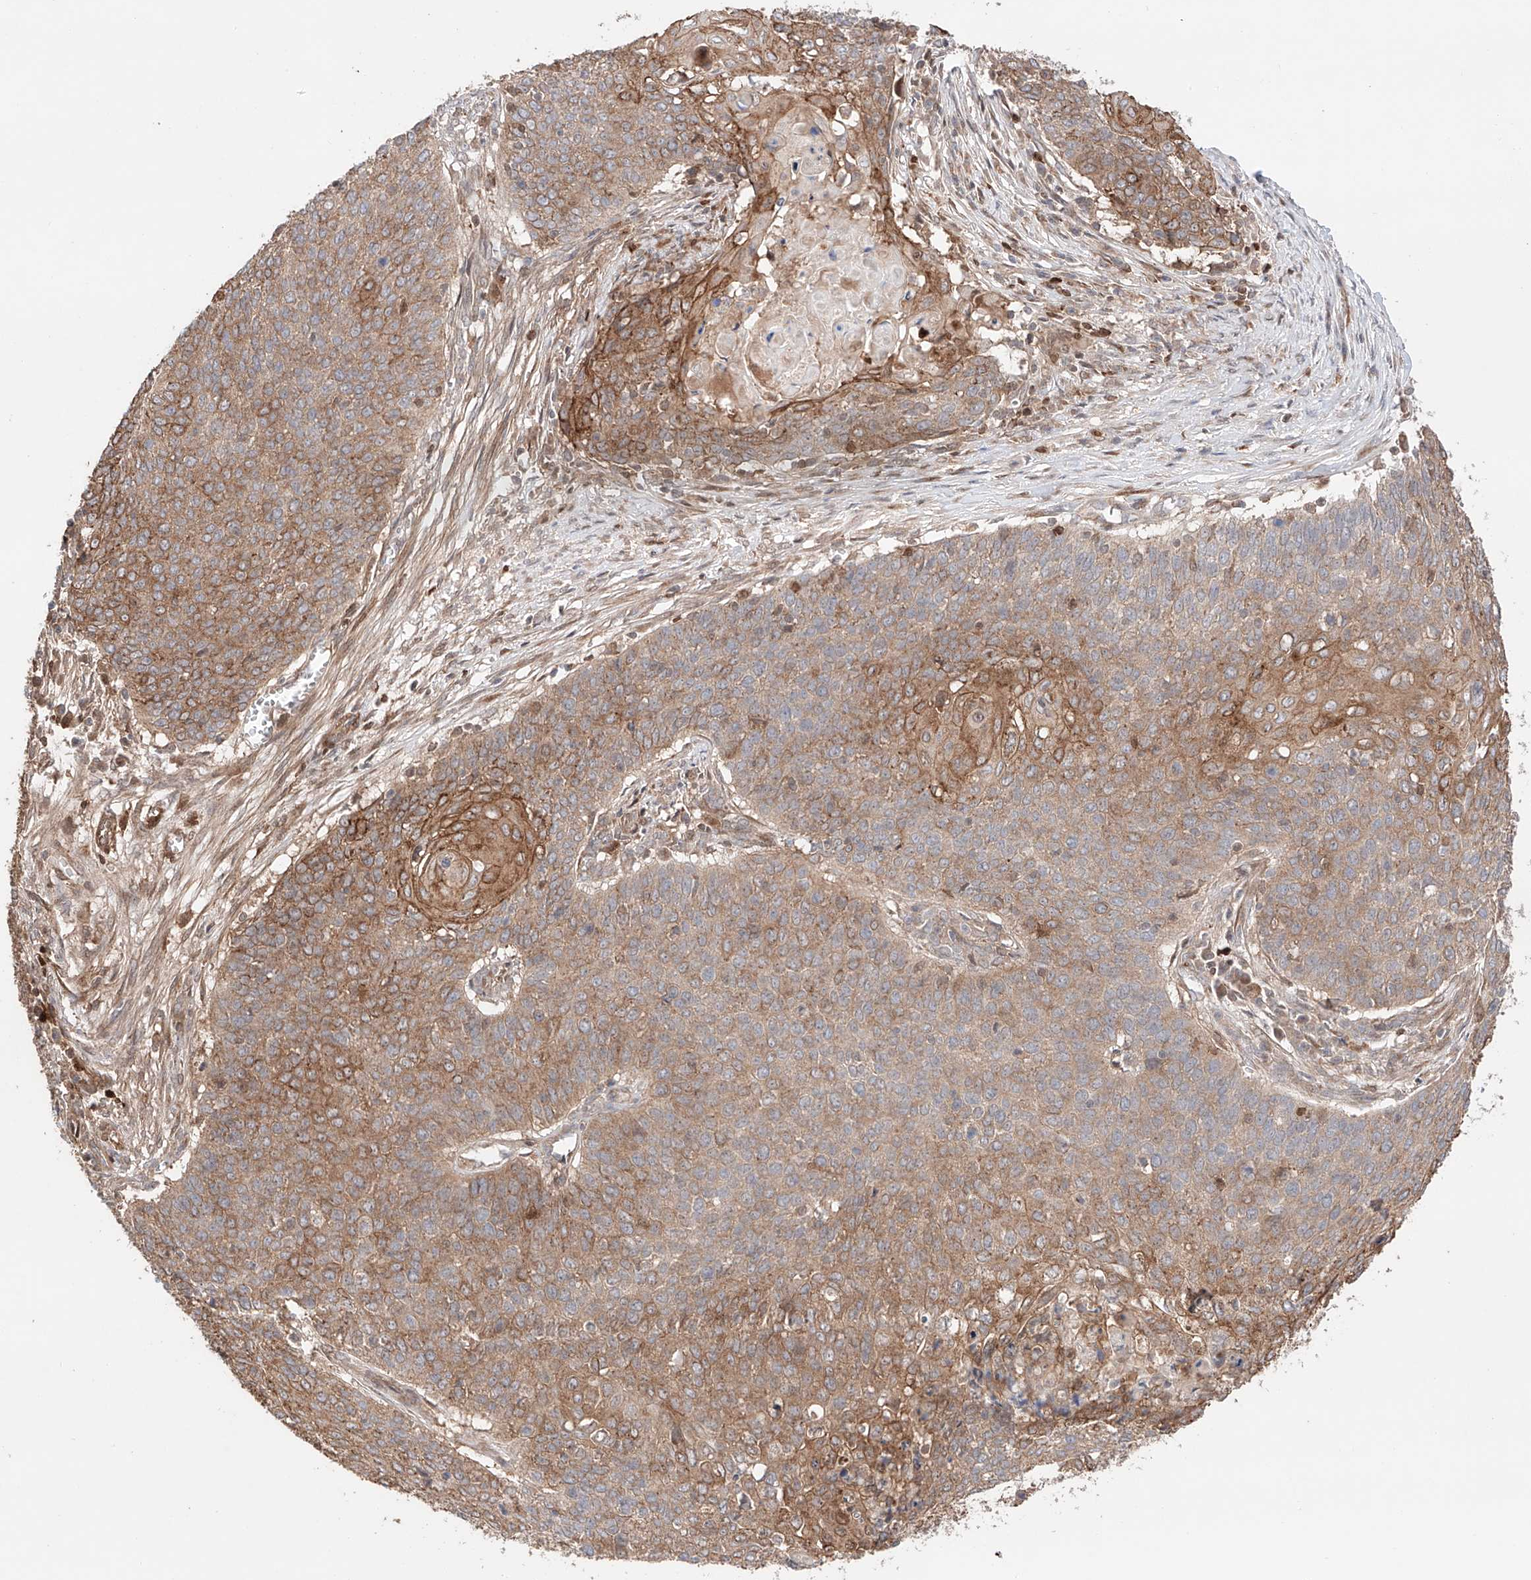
{"staining": {"intensity": "moderate", "quantity": ">75%", "location": "cytoplasmic/membranous"}, "tissue": "cervical cancer", "cell_type": "Tumor cells", "image_type": "cancer", "snomed": [{"axis": "morphology", "description": "Squamous cell carcinoma, NOS"}, {"axis": "topography", "description": "Cervix"}], "caption": "Protein analysis of cervical cancer (squamous cell carcinoma) tissue shows moderate cytoplasmic/membranous staining in approximately >75% of tumor cells.", "gene": "IGSF22", "patient": {"sex": "female", "age": 39}}